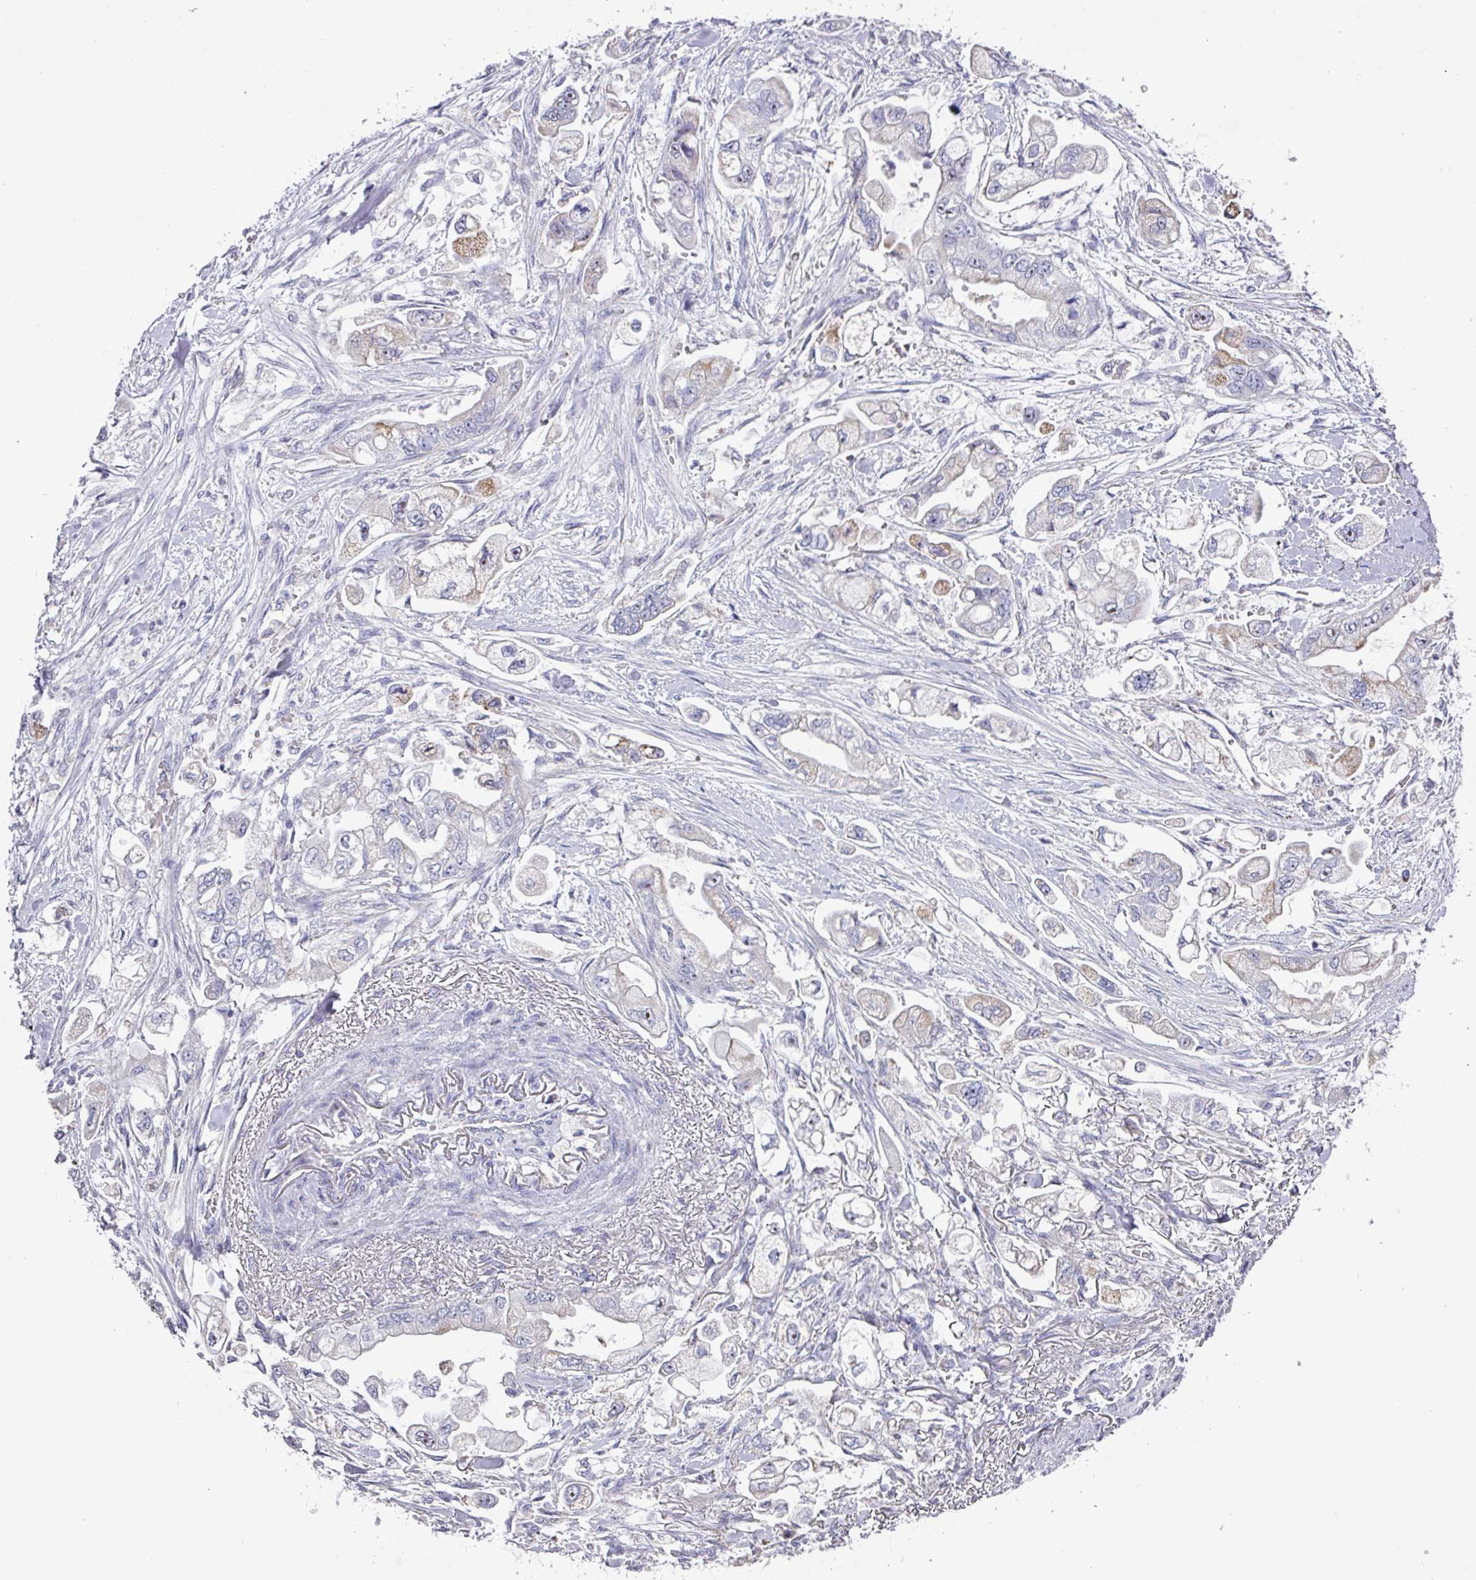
{"staining": {"intensity": "weak", "quantity": "<25%", "location": "cytoplasmic/membranous"}, "tissue": "stomach cancer", "cell_type": "Tumor cells", "image_type": "cancer", "snomed": [{"axis": "morphology", "description": "Adenocarcinoma, NOS"}, {"axis": "topography", "description": "Stomach"}], "caption": "Immunohistochemical staining of human stomach cancer (adenocarcinoma) reveals no significant positivity in tumor cells.", "gene": "MT-ND4", "patient": {"sex": "male", "age": 62}}